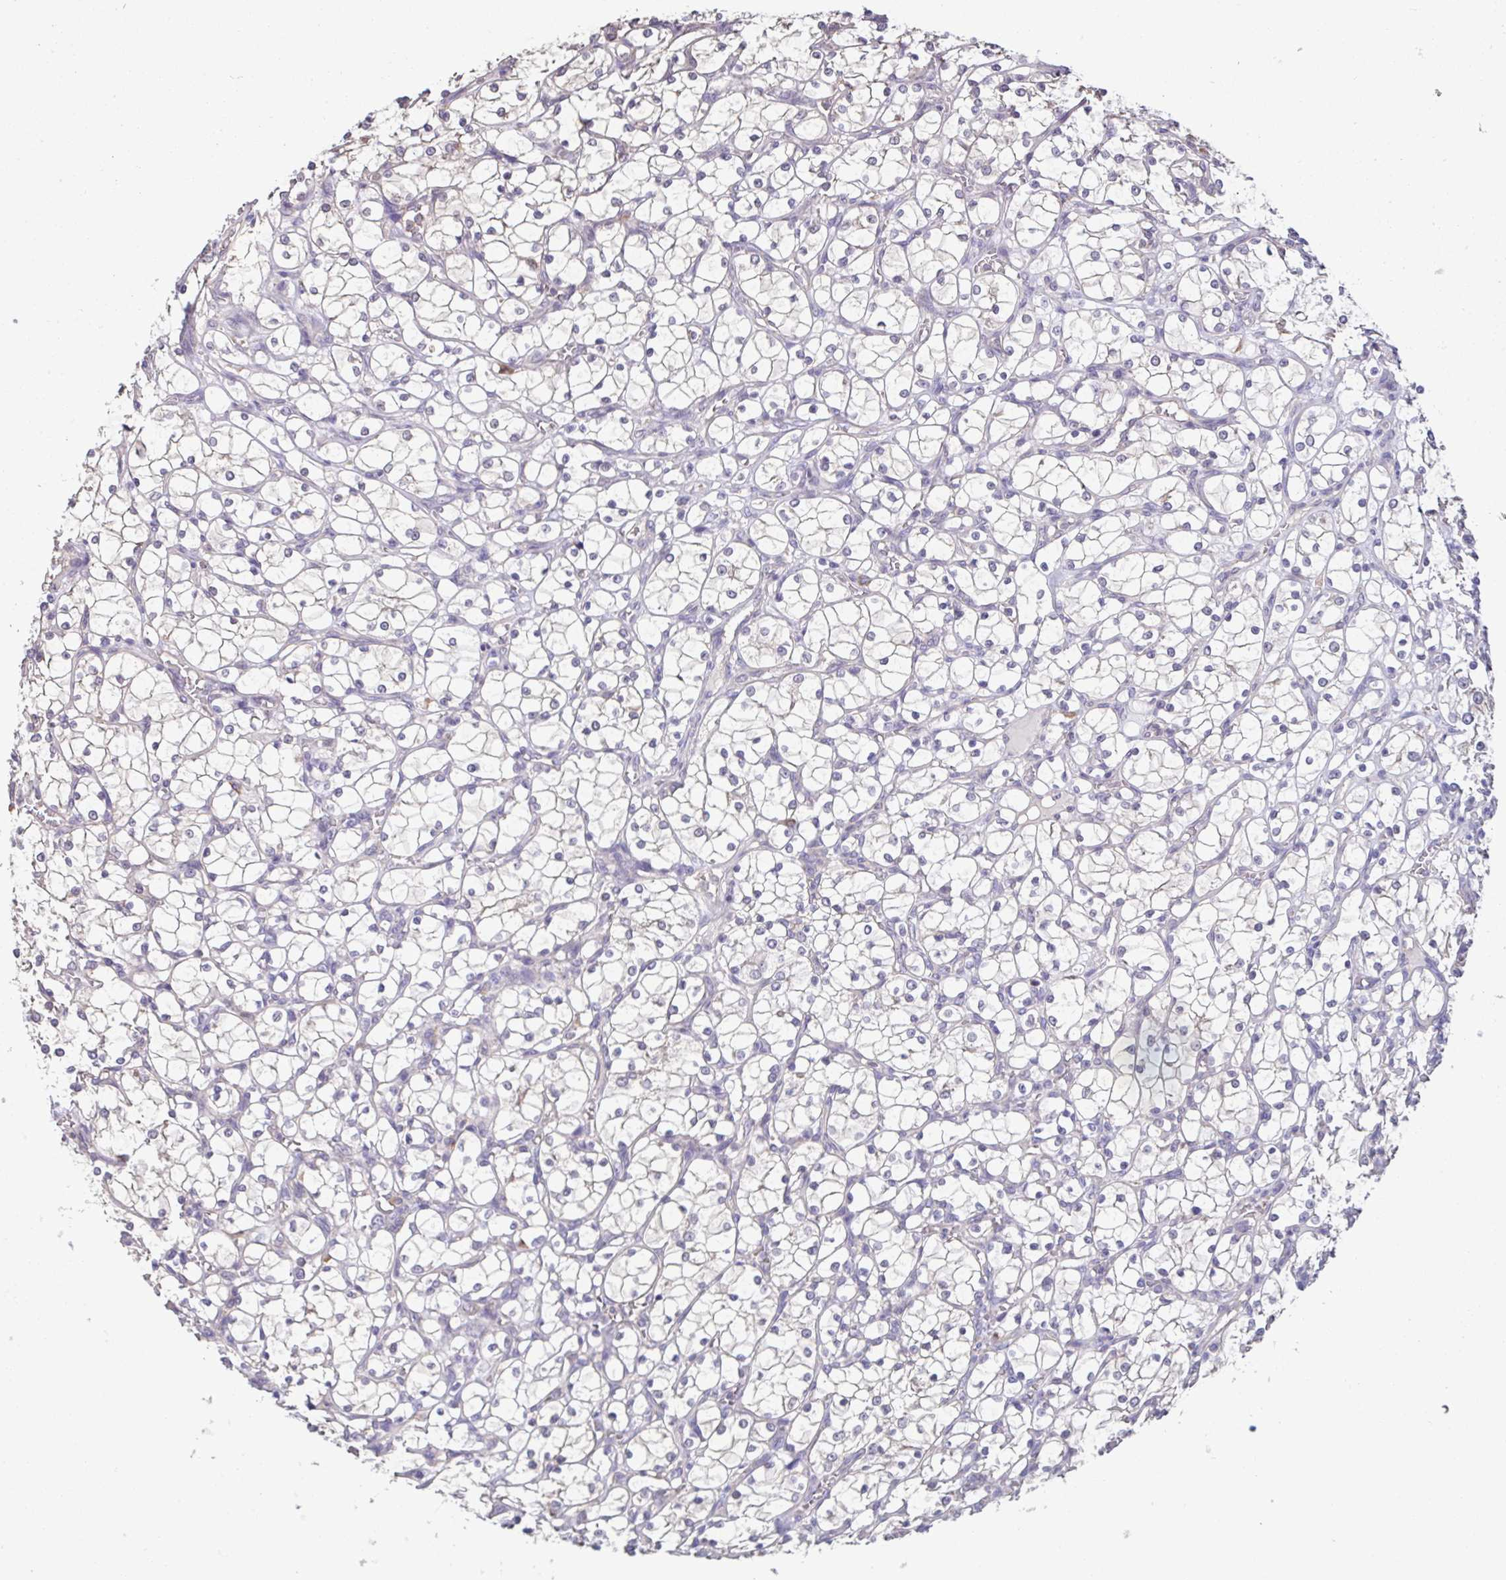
{"staining": {"intensity": "negative", "quantity": "none", "location": "none"}, "tissue": "renal cancer", "cell_type": "Tumor cells", "image_type": "cancer", "snomed": [{"axis": "morphology", "description": "Adenocarcinoma, NOS"}, {"axis": "topography", "description": "Kidney"}], "caption": "Tumor cells are negative for brown protein staining in renal cancer. (Immunohistochemistry (ihc), brightfield microscopy, high magnification).", "gene": "ACTRT2", "patient": {"sex": "female", "age": 69}}